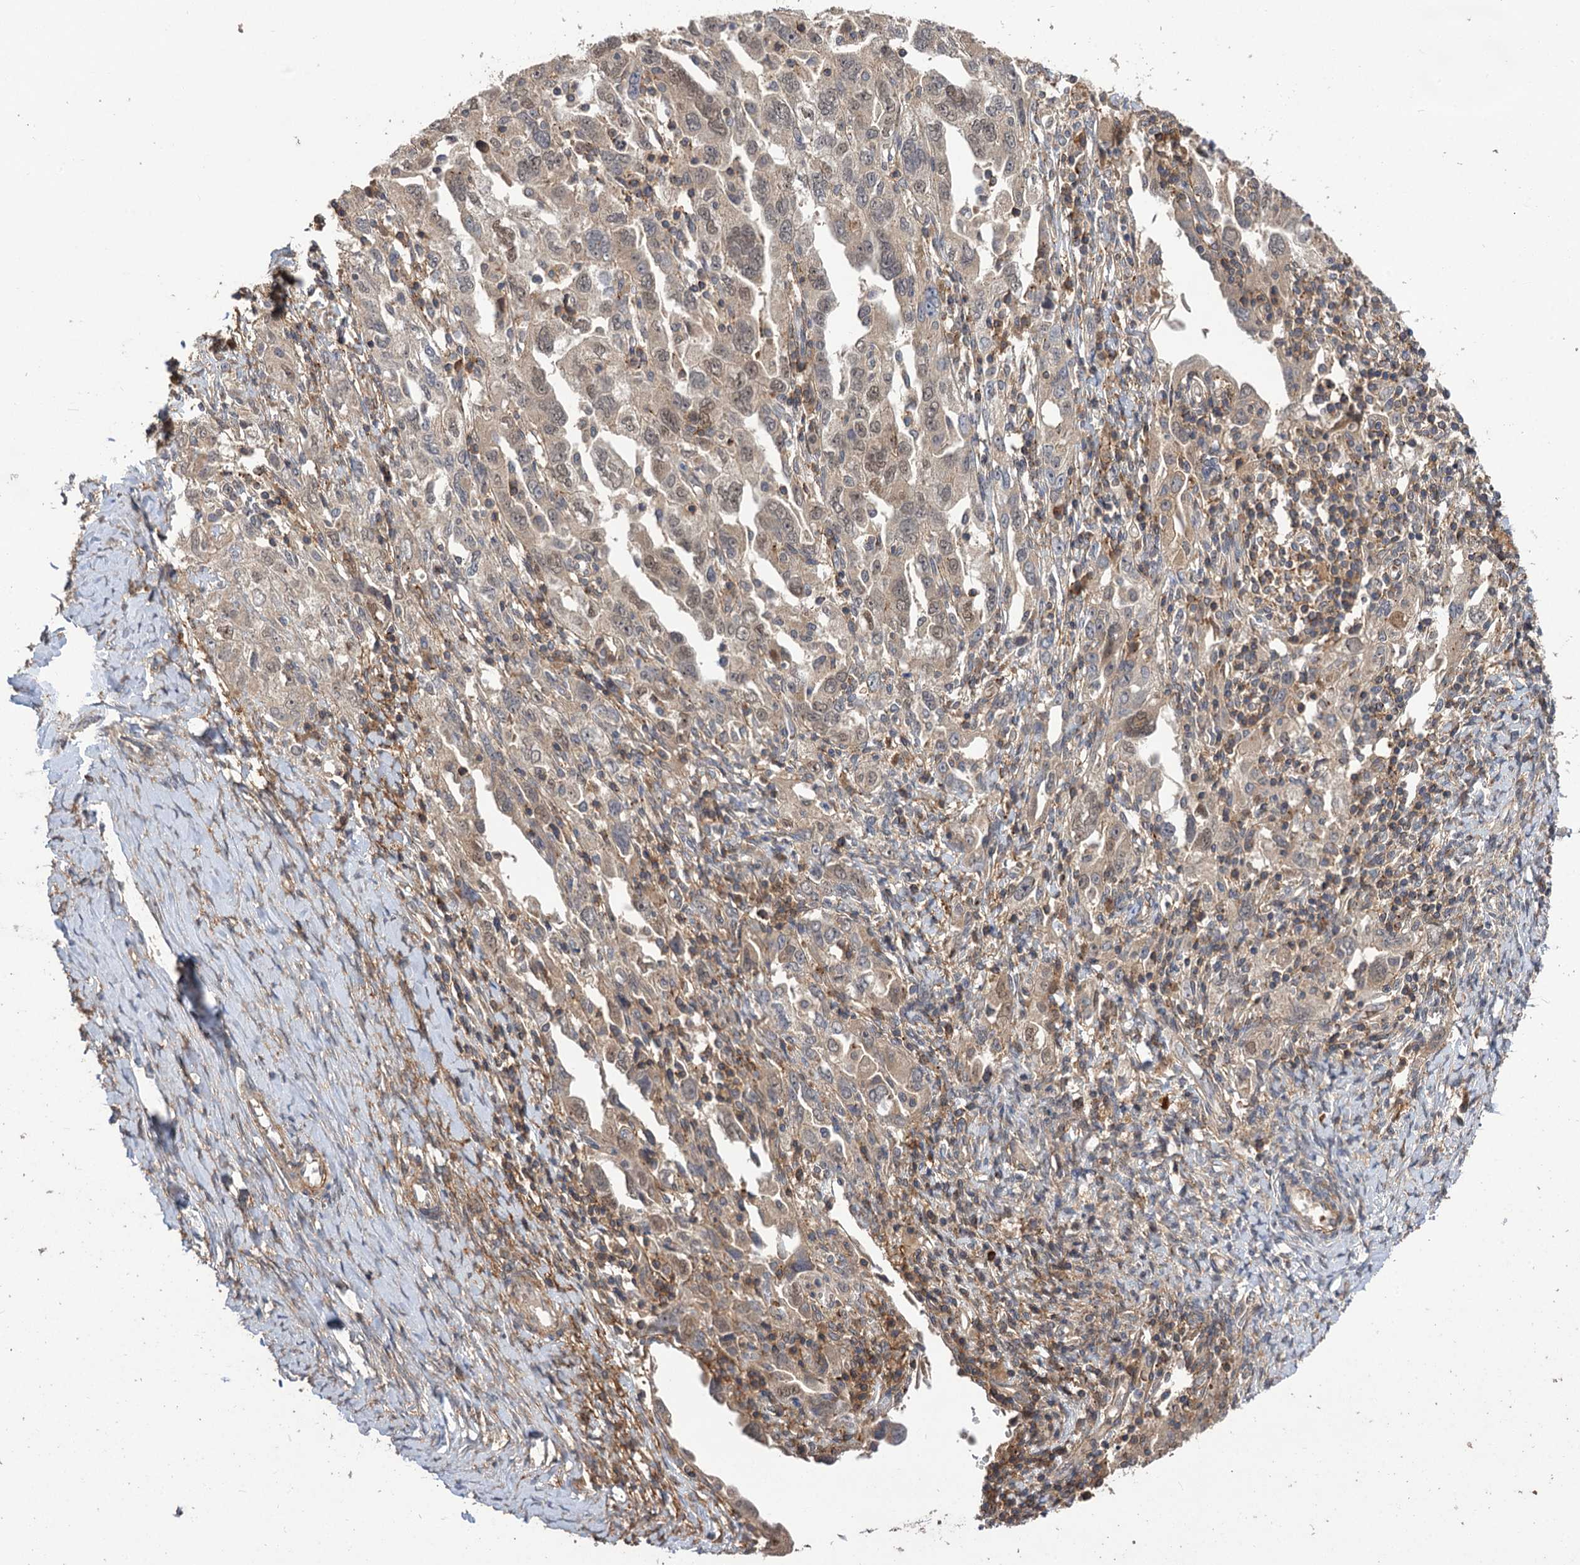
{"staining": {"intensity": "weak", "quantity": ">75%", "location": "nuclear"}, "tissue": "ovarian cancer", "cell_type": "Tumor cells", "image_type": "cancer", "snomed": [{"axis": "morphology", "description": "Carcinoma, NOS"}, {"axis": "morphology", "description": "Cystadenocarcinoma, serous, NOS"}, {"axis": "topography", "description": "Ovary"}], "caption": "Approximately >75% of tumor cells in human ovarian cancer show weak nuclear protein expression as visualized by brown immunohistochemical staining.", "gene": "FBXW8", "patient": {"sex": "female", "age": 69}}